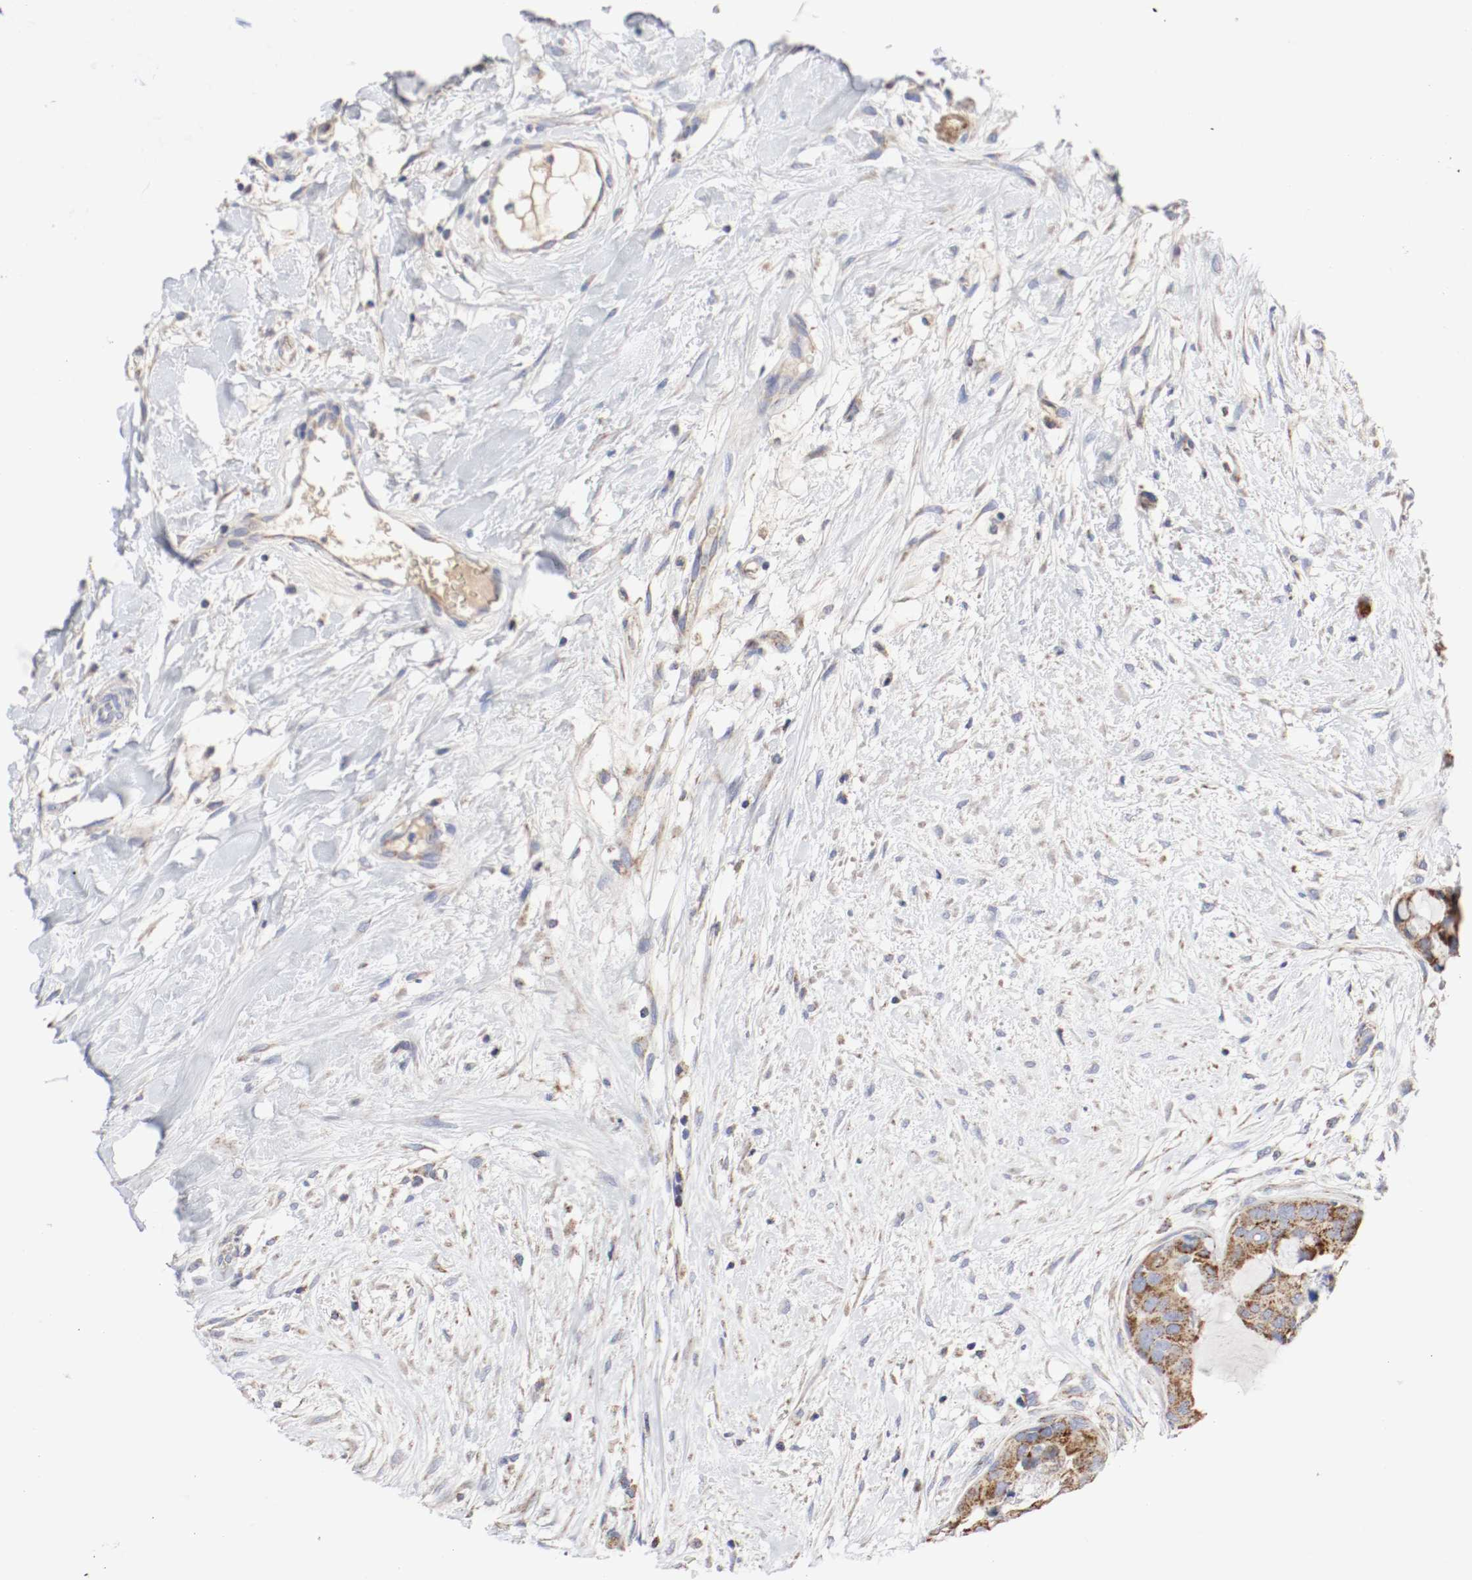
{"staining": {"intensity": "strong", "quantity": ">75%", "location": "cytoplasmic/membranous"}, "tissue": "breast cancer", "cell_type": "Tumor cells", "image_type": "cancer", "snomed": [{"axis": "morphology", "description": "Duct carcinoma"}, {"axis": "topography", "description": "Breast"}], "caption": "Protein expression analysis of human intraductal carcinoma (breast) reveals strong cytoplasmic/membranous positivity in about >75% of tumor cells.", "gene": "AFG3L2", "patient": {"sex": "female", "age": 40}}